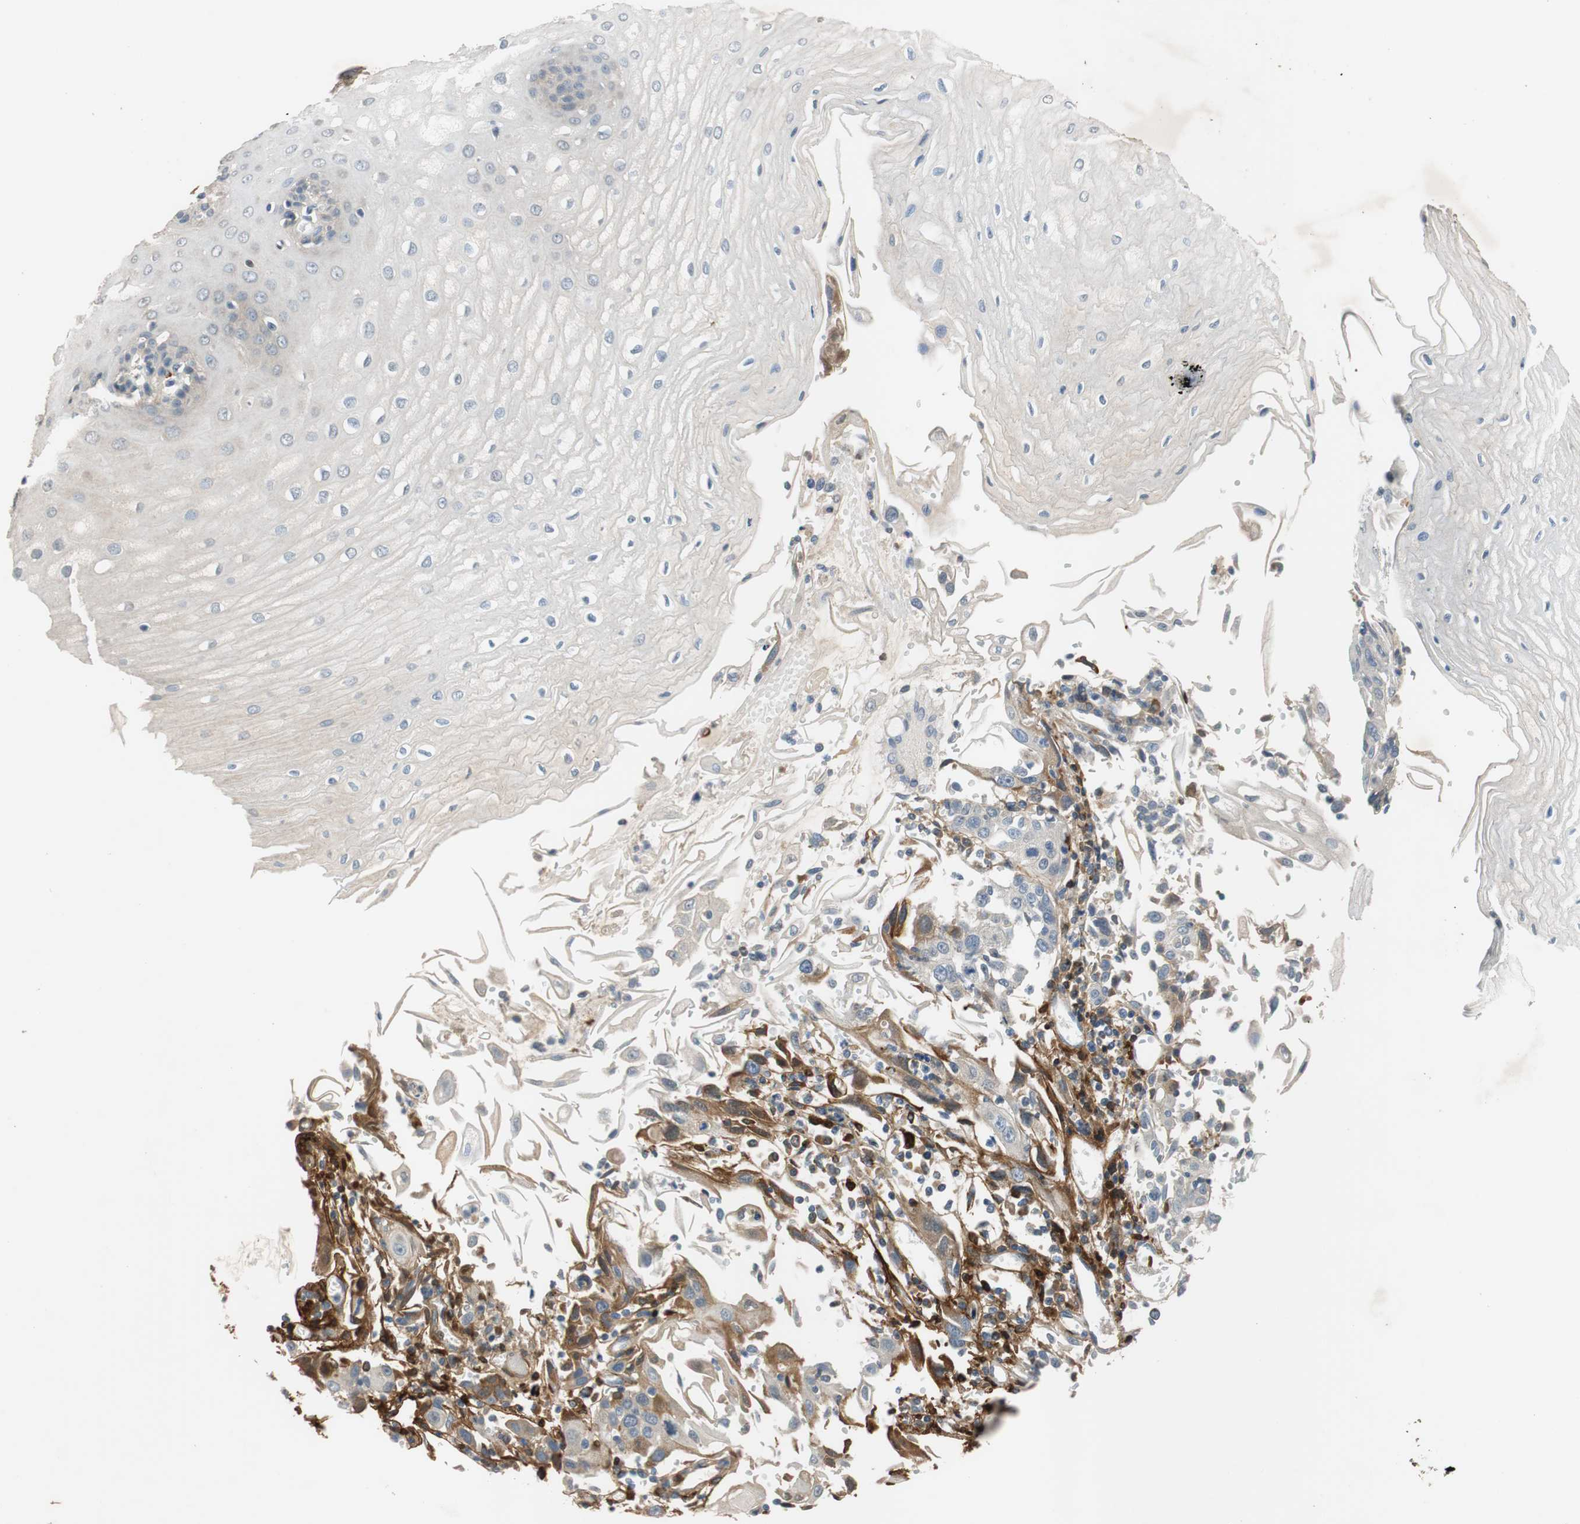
{"staining": {"intensity": "weak", "quantity": "25%-75%", "location": "cytoplasmic/membranous"}, "tissue": "esophagus", "cell_type": "Squamous epithelial cells", "image_type": "normal", "snomed": [{"axis": "morphology", "description": "Normal tissue, NOS"}, {"axis": "morphology", "description": "Squamous cell carcinoma, NOS"}, {"axis": "topography", "description": "Esophagus"}], "caption": "Immunohistochemistry (IHC) photomicrograph of benign esophagus: esophagus stained using IHC exhibits low levels of weak protein expression localized specifically in the cytoplasmic/membranous of squamous epithelial cells, appearing as a cytoplasmic/membranous brown color.", "gene": "COL12A1", "patient": {"sex": "male", "age": 65}}